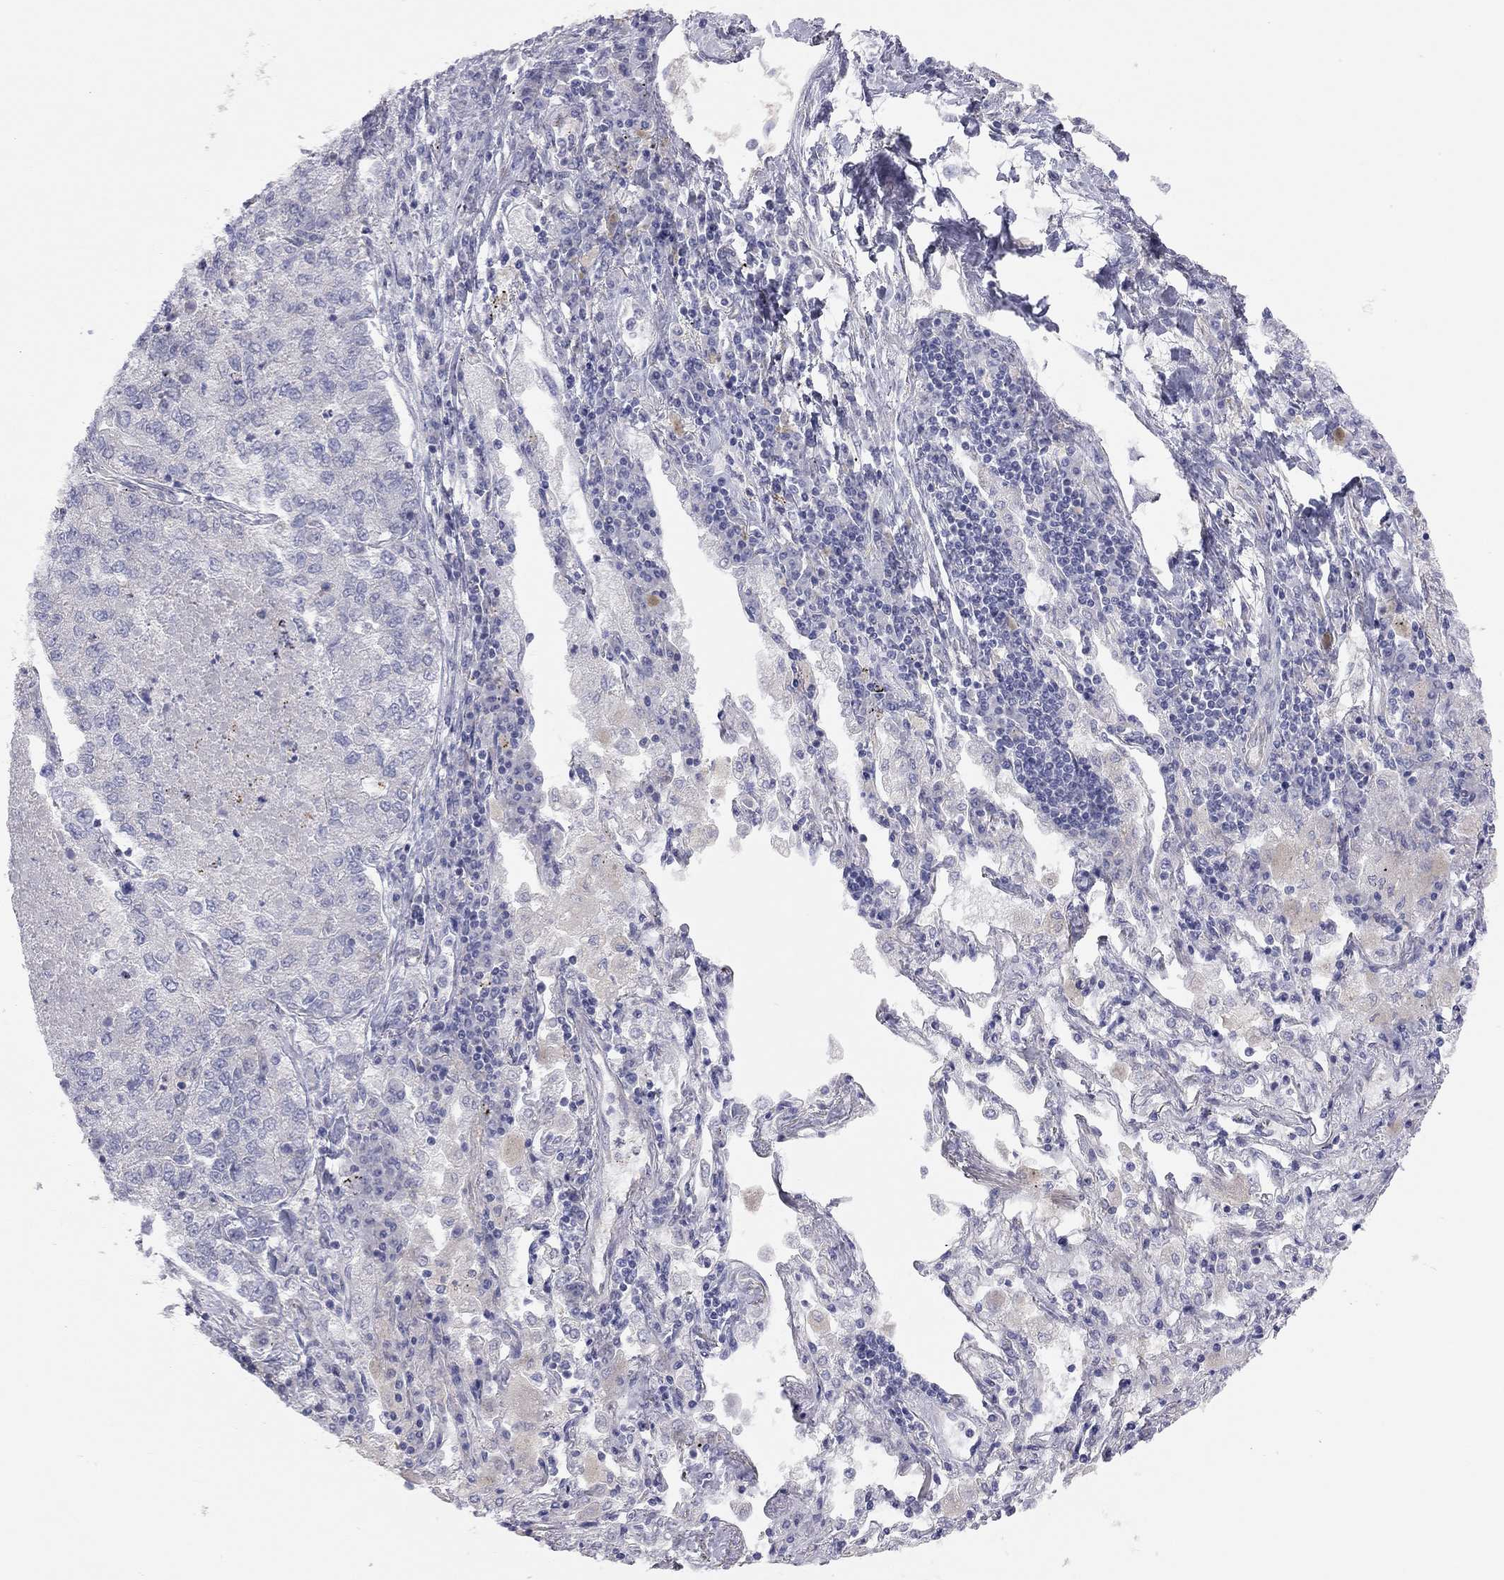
{"staining": {"intensity": "negative", "quantity": "none", "location": "none"}, "tissue": "lung cancer", "cell_type": "Tumor cells", "image_type": "cancer", "snomed": [{"axis": "morphology", "description": "Adenocarcinoma, NOS"}, {"axis": "topography", "description": "Lung"}], "caption": "Immunohistochemical staining of lung adenocarcinoma shows no significant staining in tumor cells.", "gene": "GPRC5B", "patient": {"sex": "male", "age": 49}}